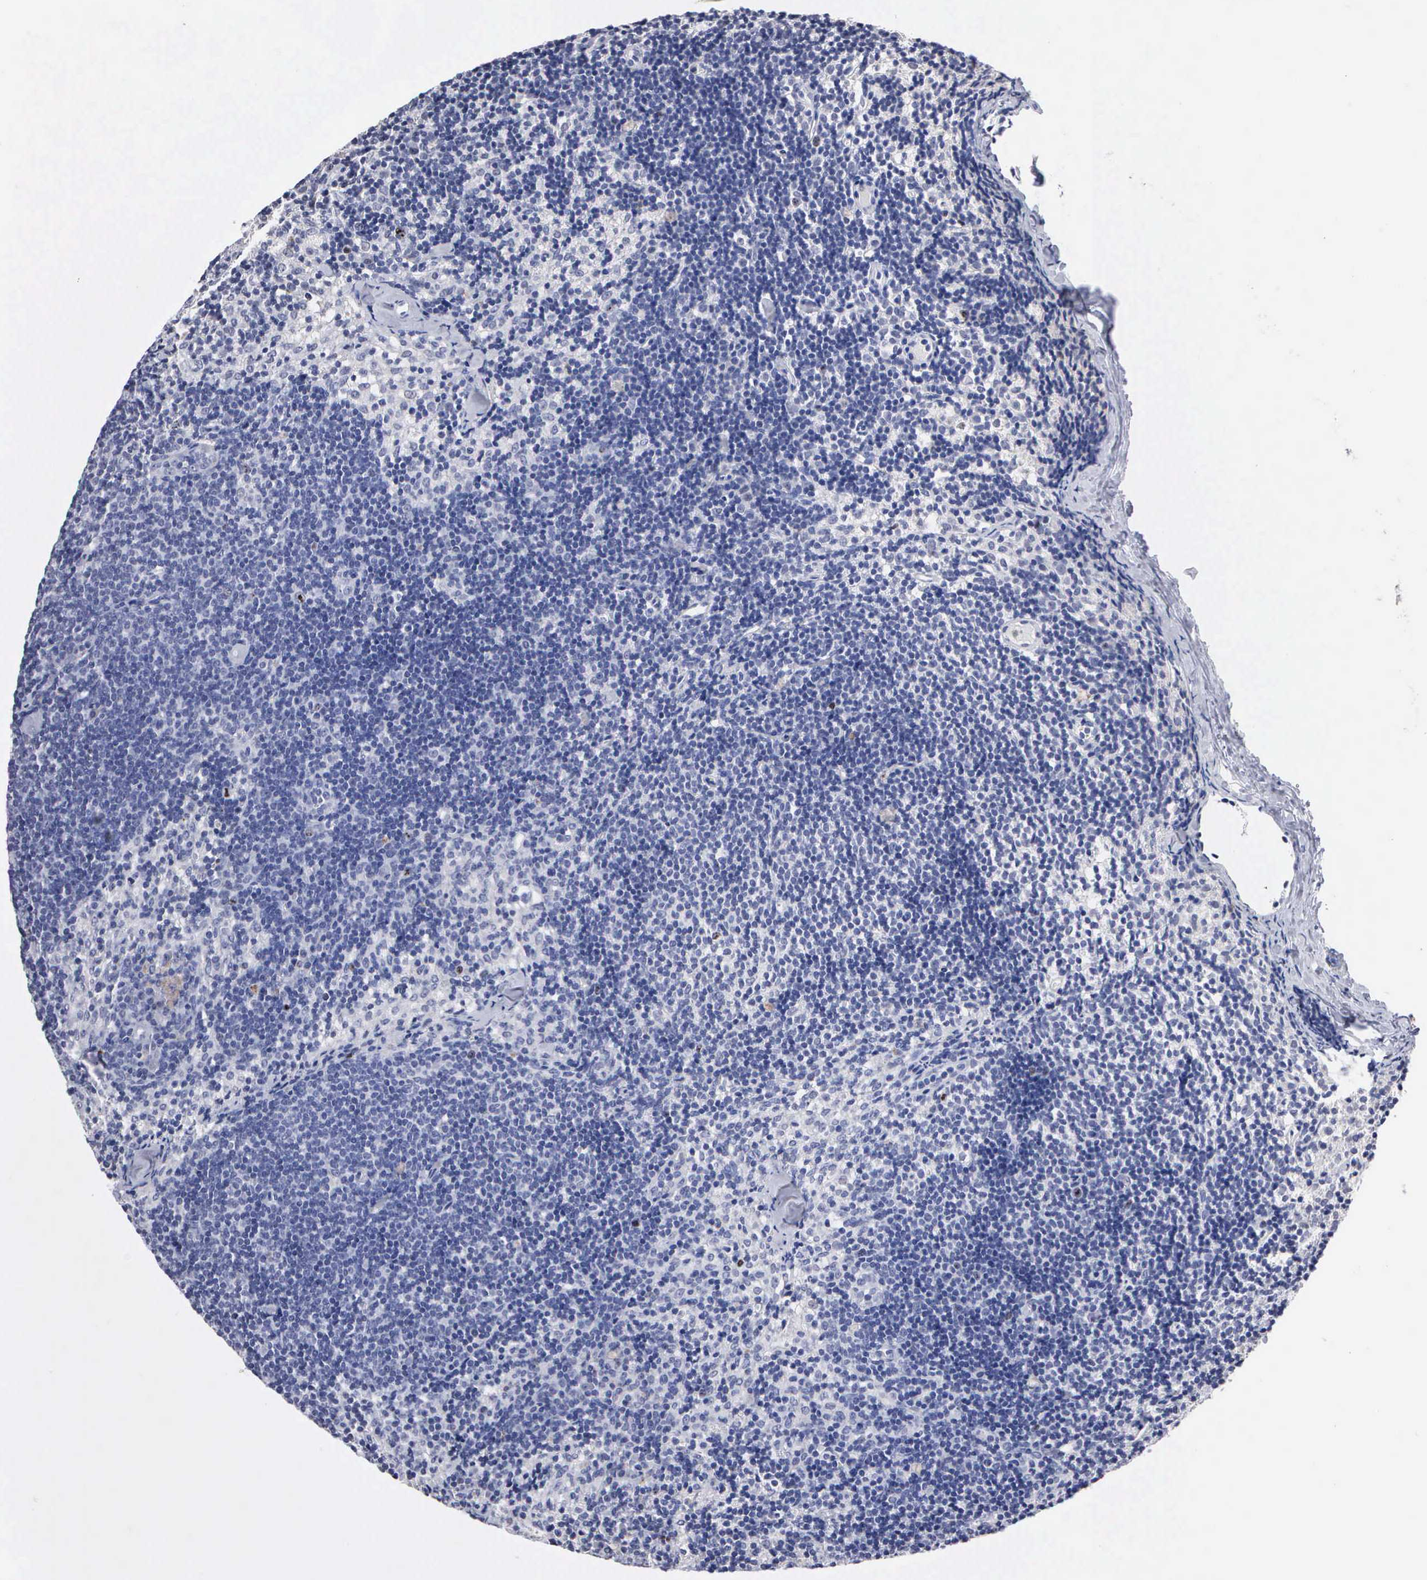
{"staining": {"intensity": "strong", "quantity": "<25%", "location": "cytoplasmic/membranous"}, "tissue": "lymph node", "cell_type": "Non-germinal center cells", "image_type": "normal", "snomed": [{"axis": "morphology", "description": "Normal tissue, NOS"}, {"axis": "topography", "description": "Lymph node"}], "caption": "The photomicrograph shows staining of unremarkable lymph node, revealing strong cytoplasmic/membranous protein expression (brown color) within non-germinal center cells. (brown staining indicates protein expression, while blue staining denotes nuclei).", "gene": "KDM6A", "patient": {"sex": "female", "age": 35}}